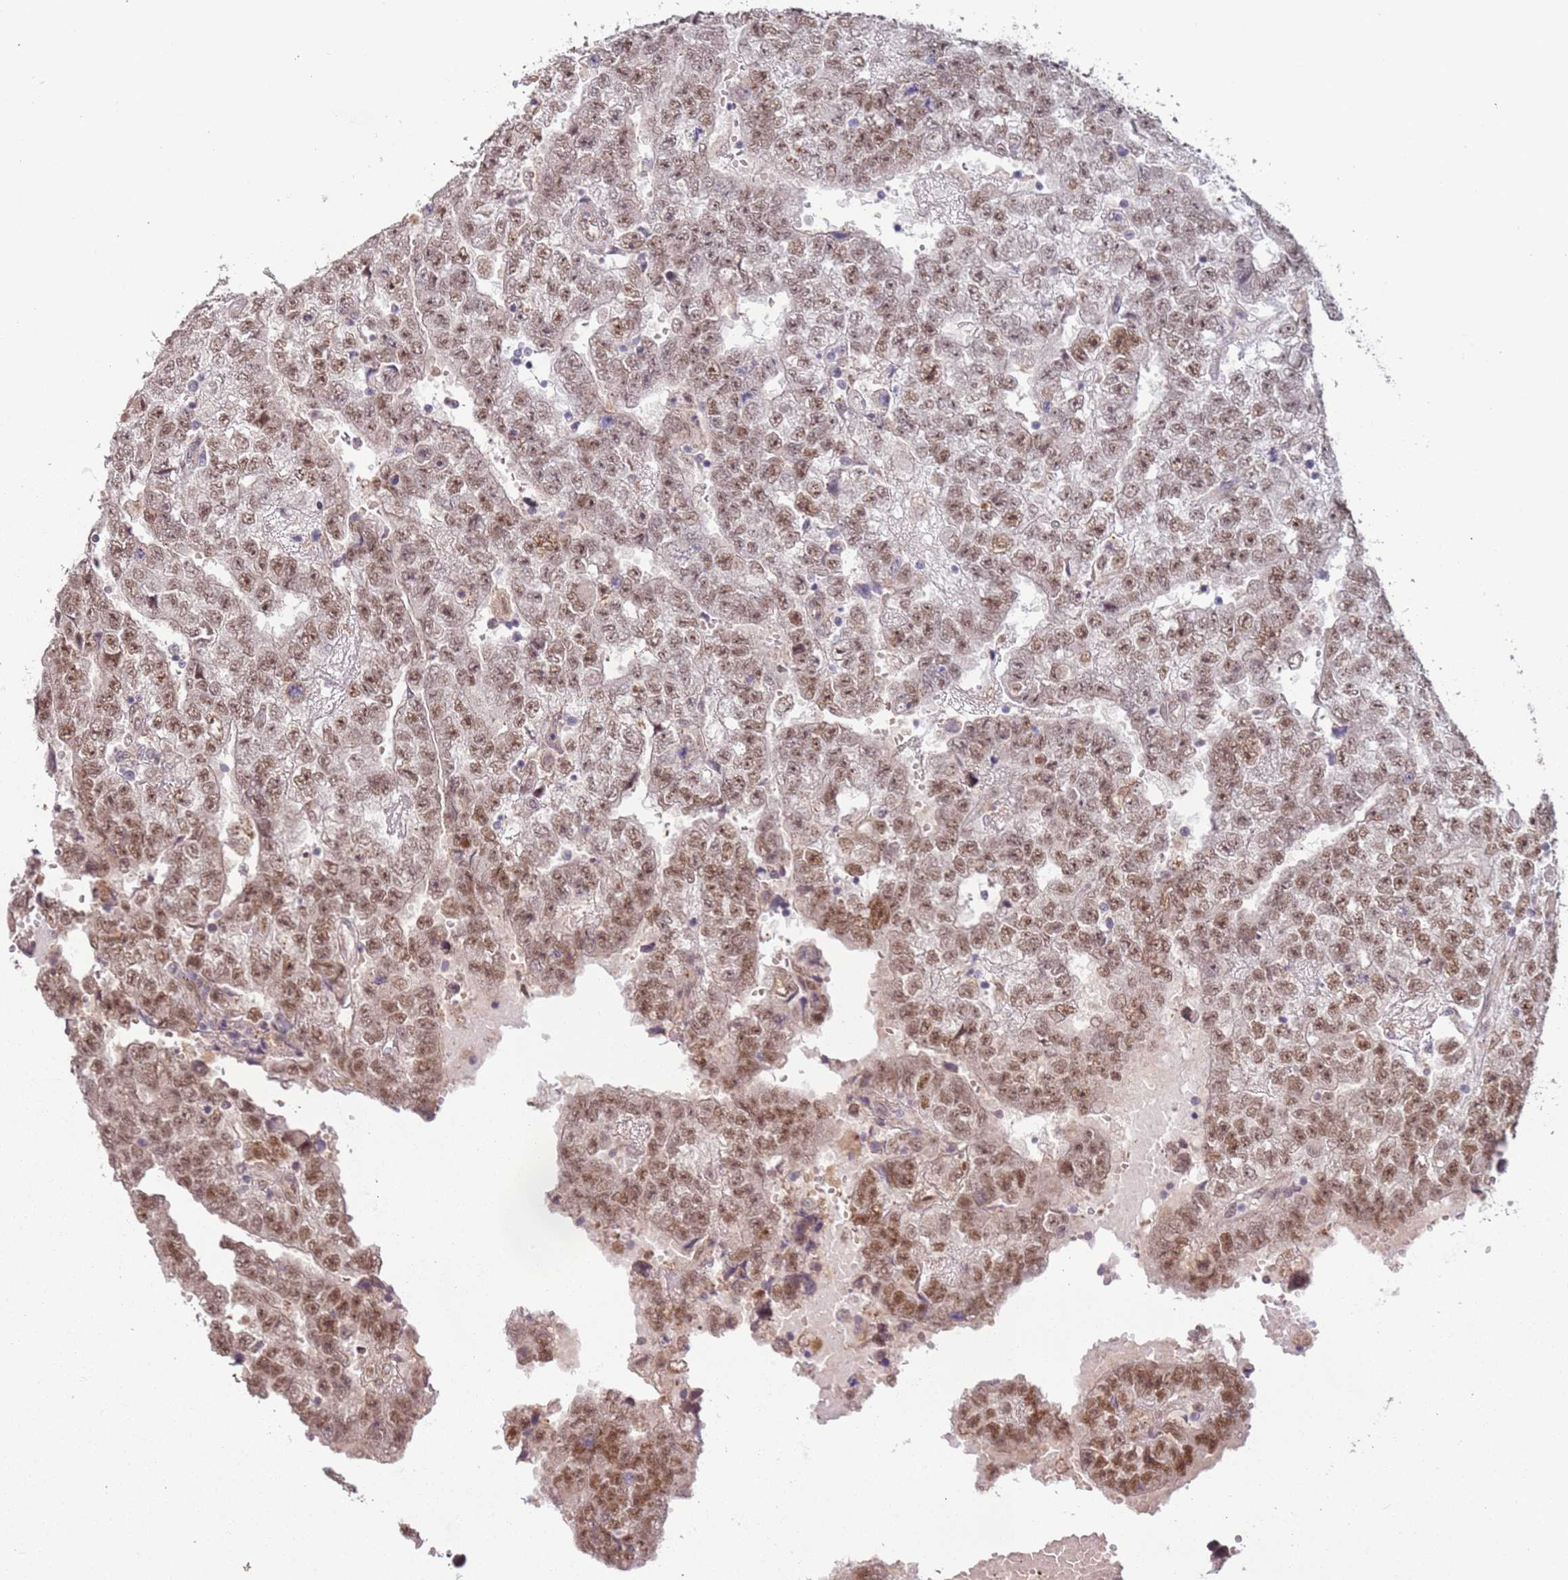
{"staining": {"intensity": "moderate", "quantity": "25%-75%", "location": "nuclear"}, "tissue": "testis cancer", "cell_type": "Tumor cells", "image_type": "cancer", "snomed": [{"axis": "morphology", "description": "Carcinoma, Embryonal, NOS"}, {"axis": "topography", "description": "Testis"}], "caption": "Immunohistochemistry photomicrograph of human testis cancer stained for a protein (brown), which shows medium levels of moderate nuclear positivity in about 25%-75% of tumor cells.", "gene": "POLR3H", "patient": {"sex": "male", "age": 25}}